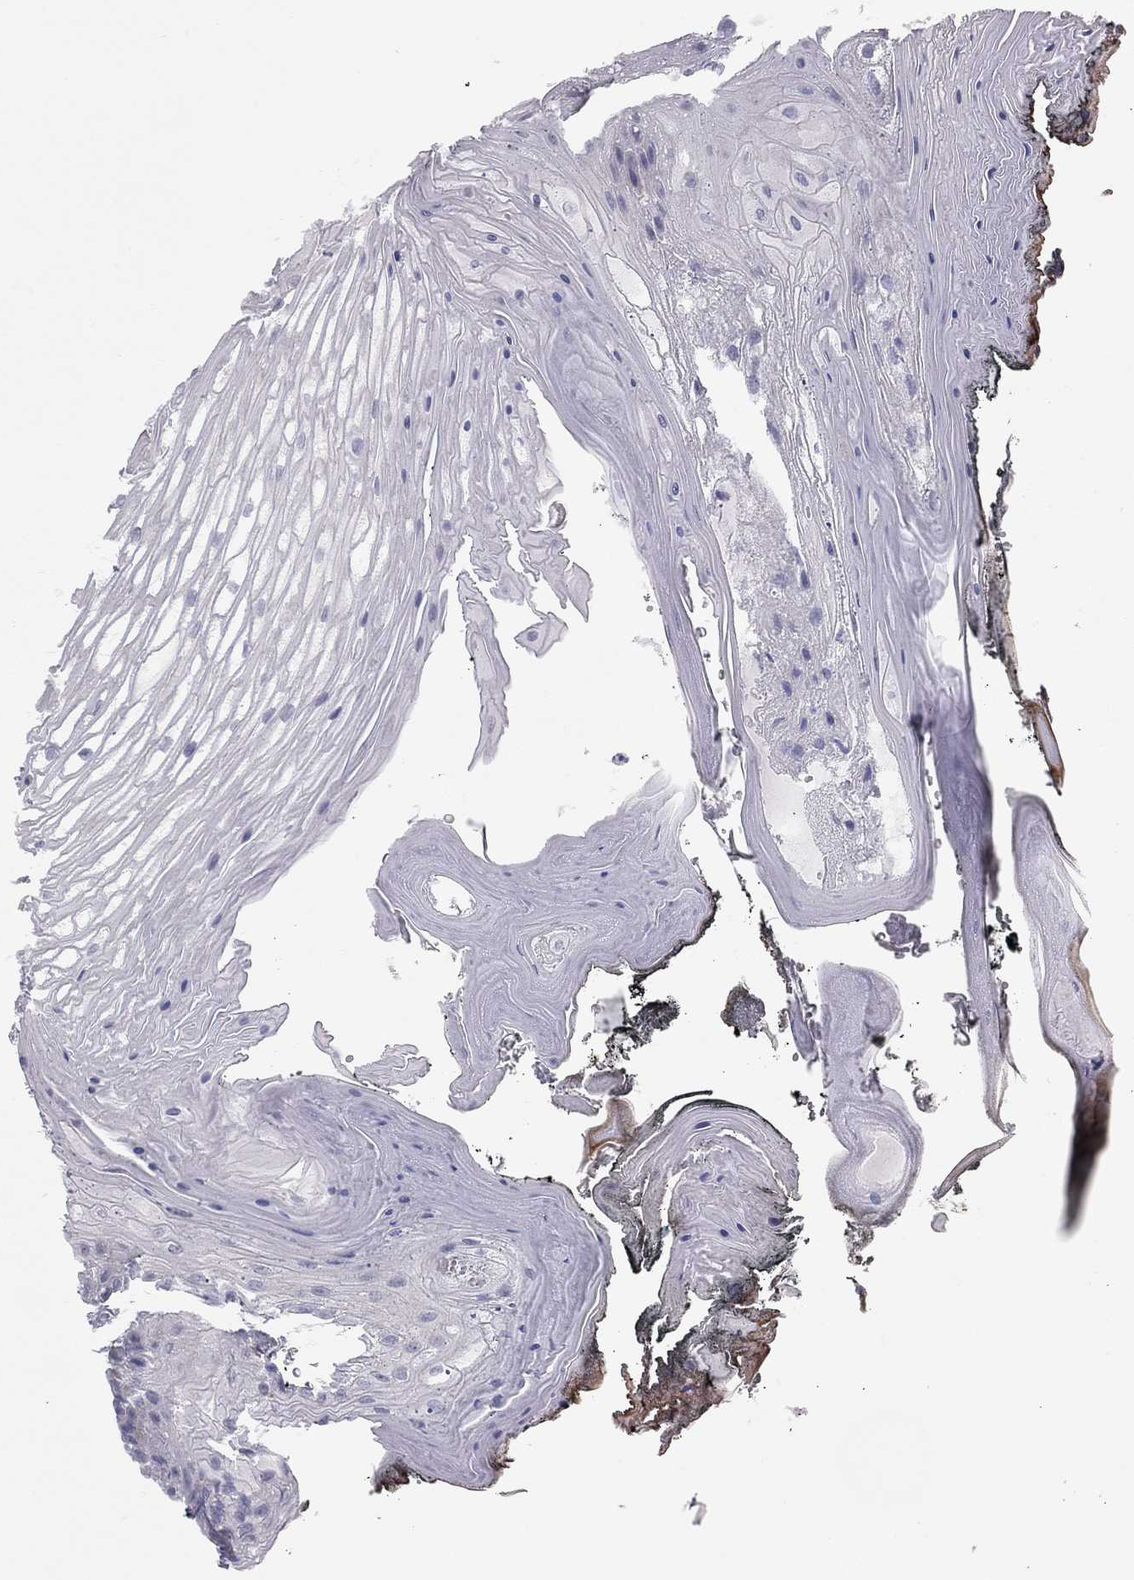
{"staining": {"intensity": "negative", "quantity": "none", "location": "none"}, "tissue": "oral mucosa", "cell_type": "Squamous epithelial cells", "image_type": "normal", "snomed": [{"axis": "morphology", "description": "Normal tissue, NOS"}, {"axis": "morphology", "description": "Squamous cell carcinoma, NOS"}, {"axis": "topography", "description": "Oral tissue"}, {"axis": "topography", "description": "Head-Neck"}], "caption": "There is no significant staining in squamous epithelial cells of oral mucosa.", "gene": "GPRC5B", "patient": {"sex": "male", "age": 65}}